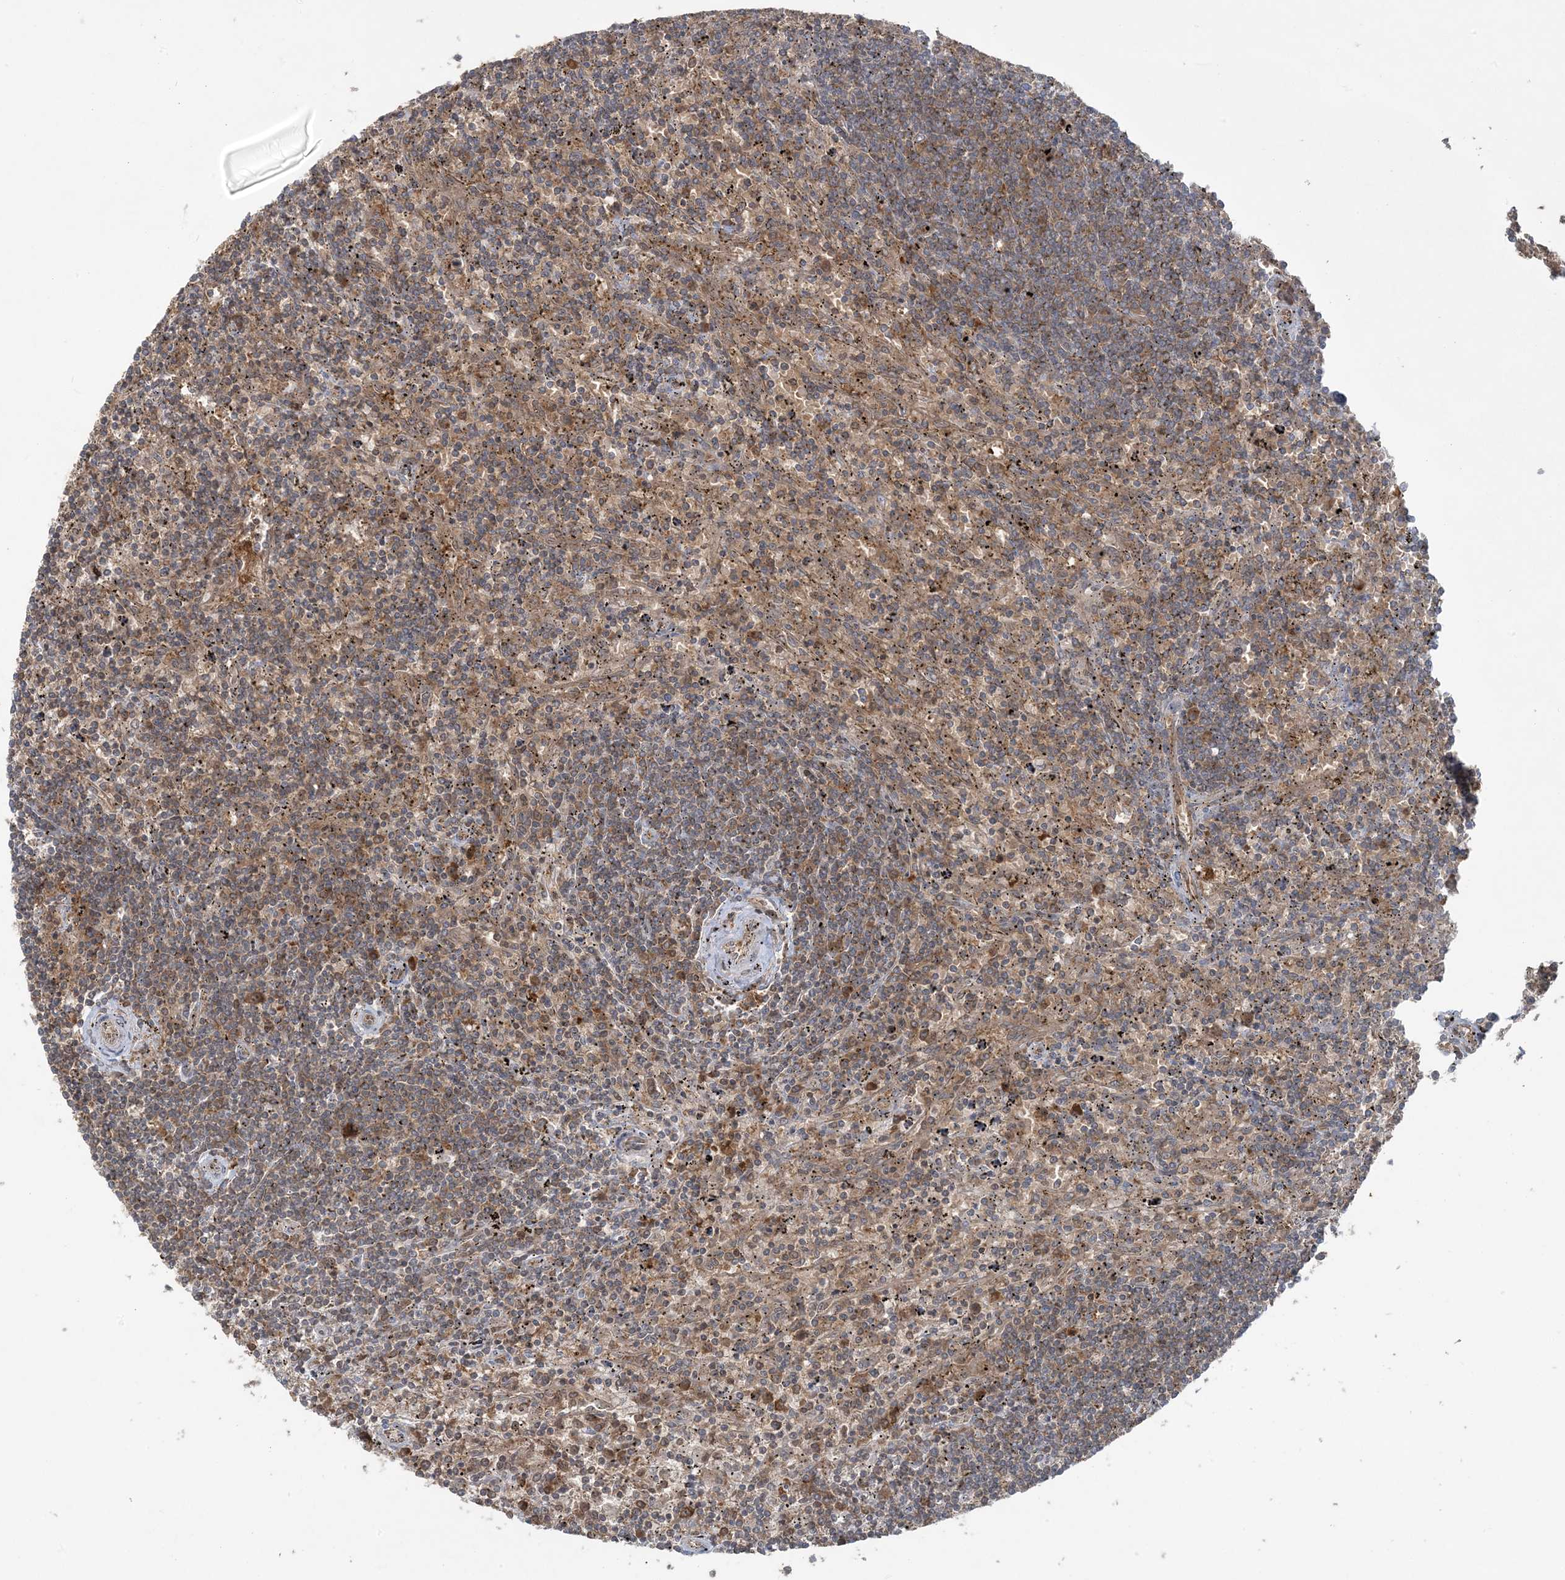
{"staining": {"intensity": "moderate", "quantity": "<25%", "location": "cytoplasmic/membranous"}, "tissue": "lymphoma", "cell_type": "Tumor cells", "image_type": "cancer", "snomed": [{"axis": "morphology", "description": "Malignant lymphoma, non-Hodgkin's type, Low grade"}, {"axis": "topography", "description": "Spleen"}], "caption": "Immunohistochemistry (IHC) photomicrograph of neoplastic tissue: lymphoma stained using immunohistochemistry (IHC) shows low levels of moderate protein expression localized specifically in the cytoplasmic/membranous of tumor cells, appearing as a cytoplasmic/membranous brown color.", "gene": "OLA1", "patient": {"sex": "male", "age": 76}}